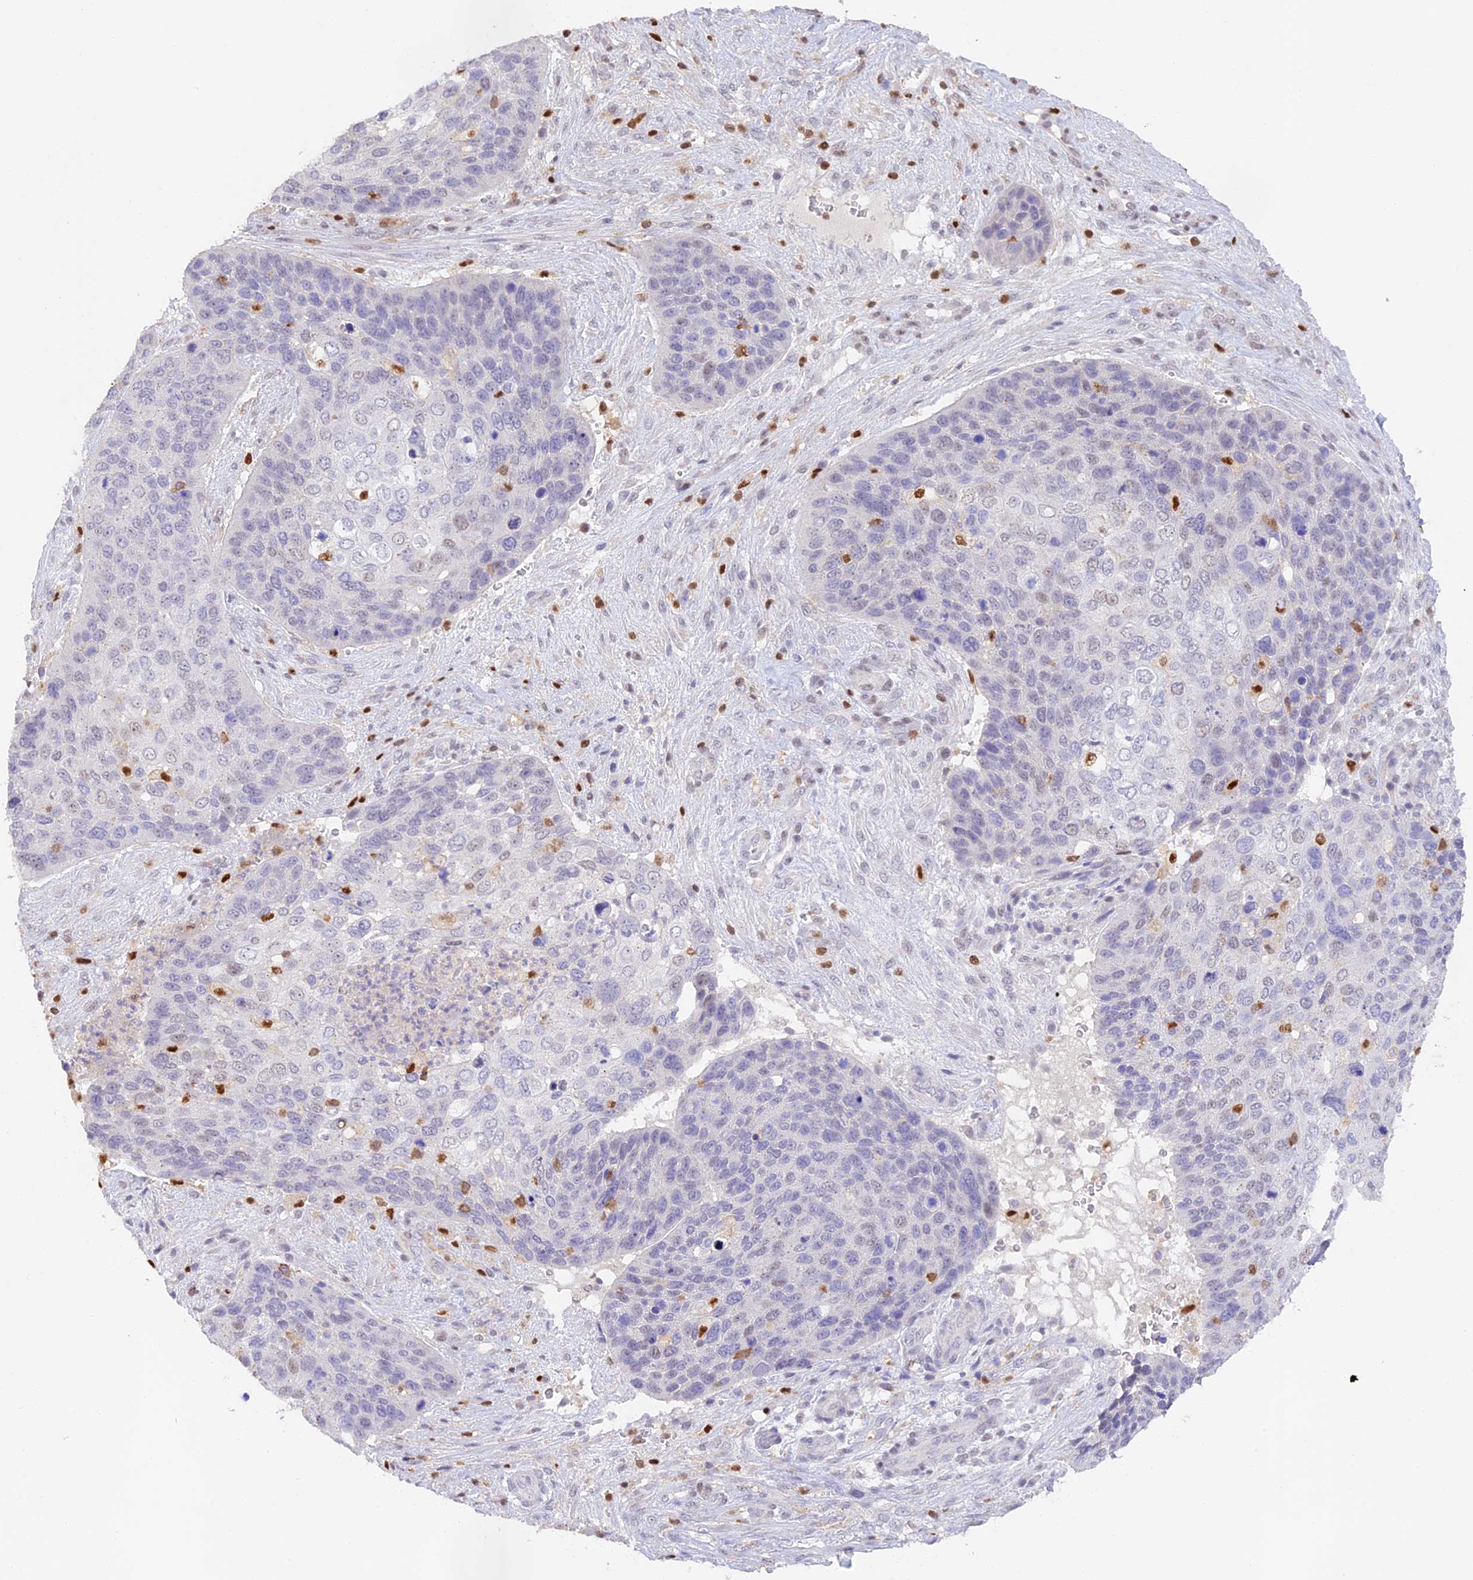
{"staining": {"intensity": "weak", "quantity": "<25%", "location": "nuclear"}, "tissue": "skin cancer", "cell_type": "Tumor cells", "image_type": "cancer", "snomed": [{"axis": "morphology", "description": "Basal cell carcinoma"}, {"axis": "topography", "description": "Skin"}], "caption": "Human skin cancer (basal cell carcinoma) stained for a protein using IHC exhibits no positivity in tumor cells.", "gene": "DENND1C", "patient": {"sex": "female", "age": 74}}